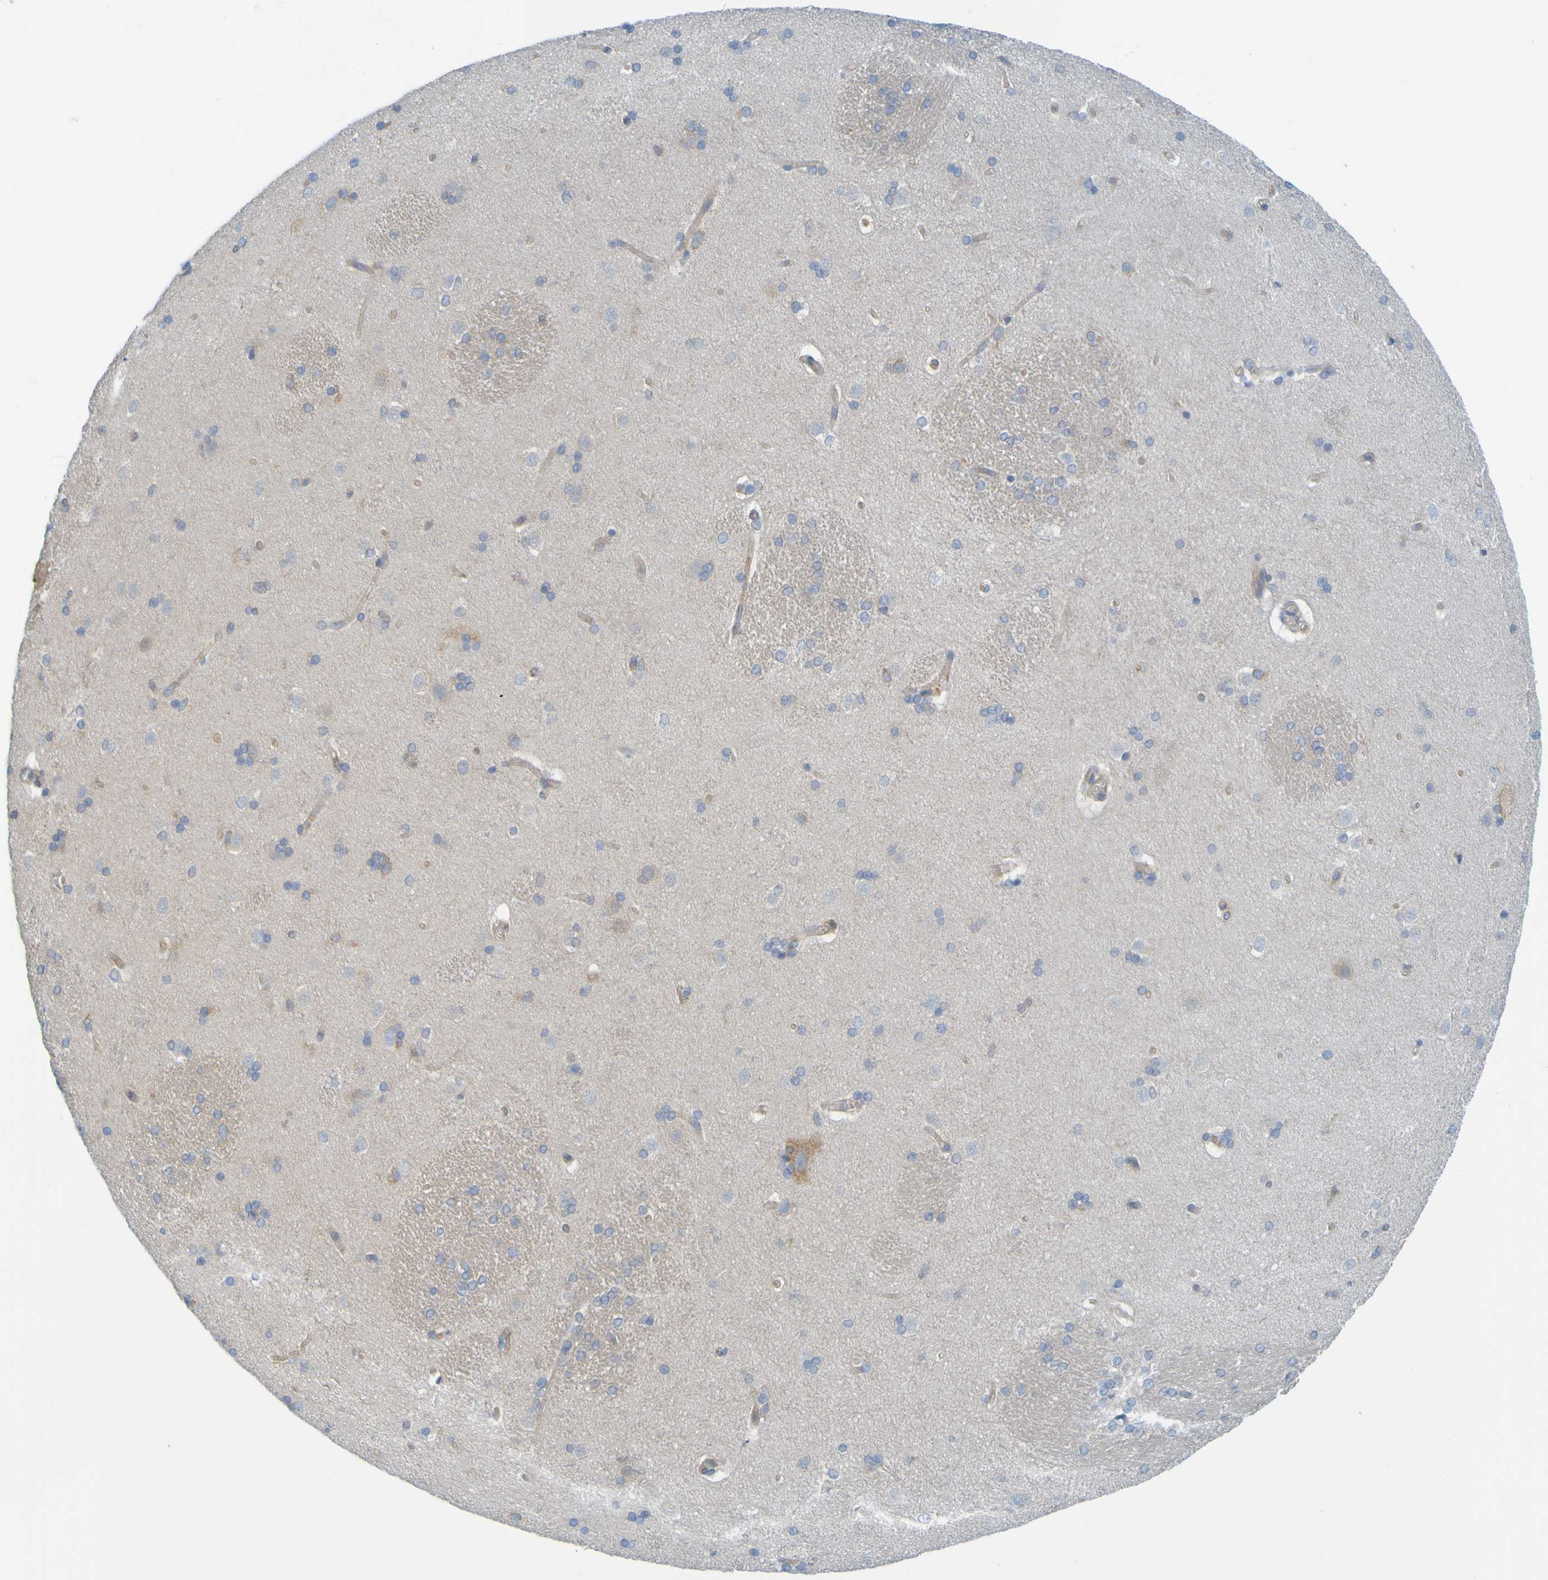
{"staining": {"intensity": "negative", "quantity": "none", "location": "none"}, "tissue": "caudate", "cell_type": "Glial cells", "image_type": "normal", "snomed": [{"axis": "morphology", "description": "Normal tissue, NOS"}, {"axis": "topography", "description": "Lateral ventricle wall"}], "caption": "An IHC histopathology image of benign caudate is shown. There is no staining in glial cells of caudate. Brightfield microscopy of immunohistochemistry (IHC) stained with DAB (brown) and hematoxylin (blue), captured at high magnification.", "gene": "APPL1", "patient": {"sex": "female", "age": 19}}